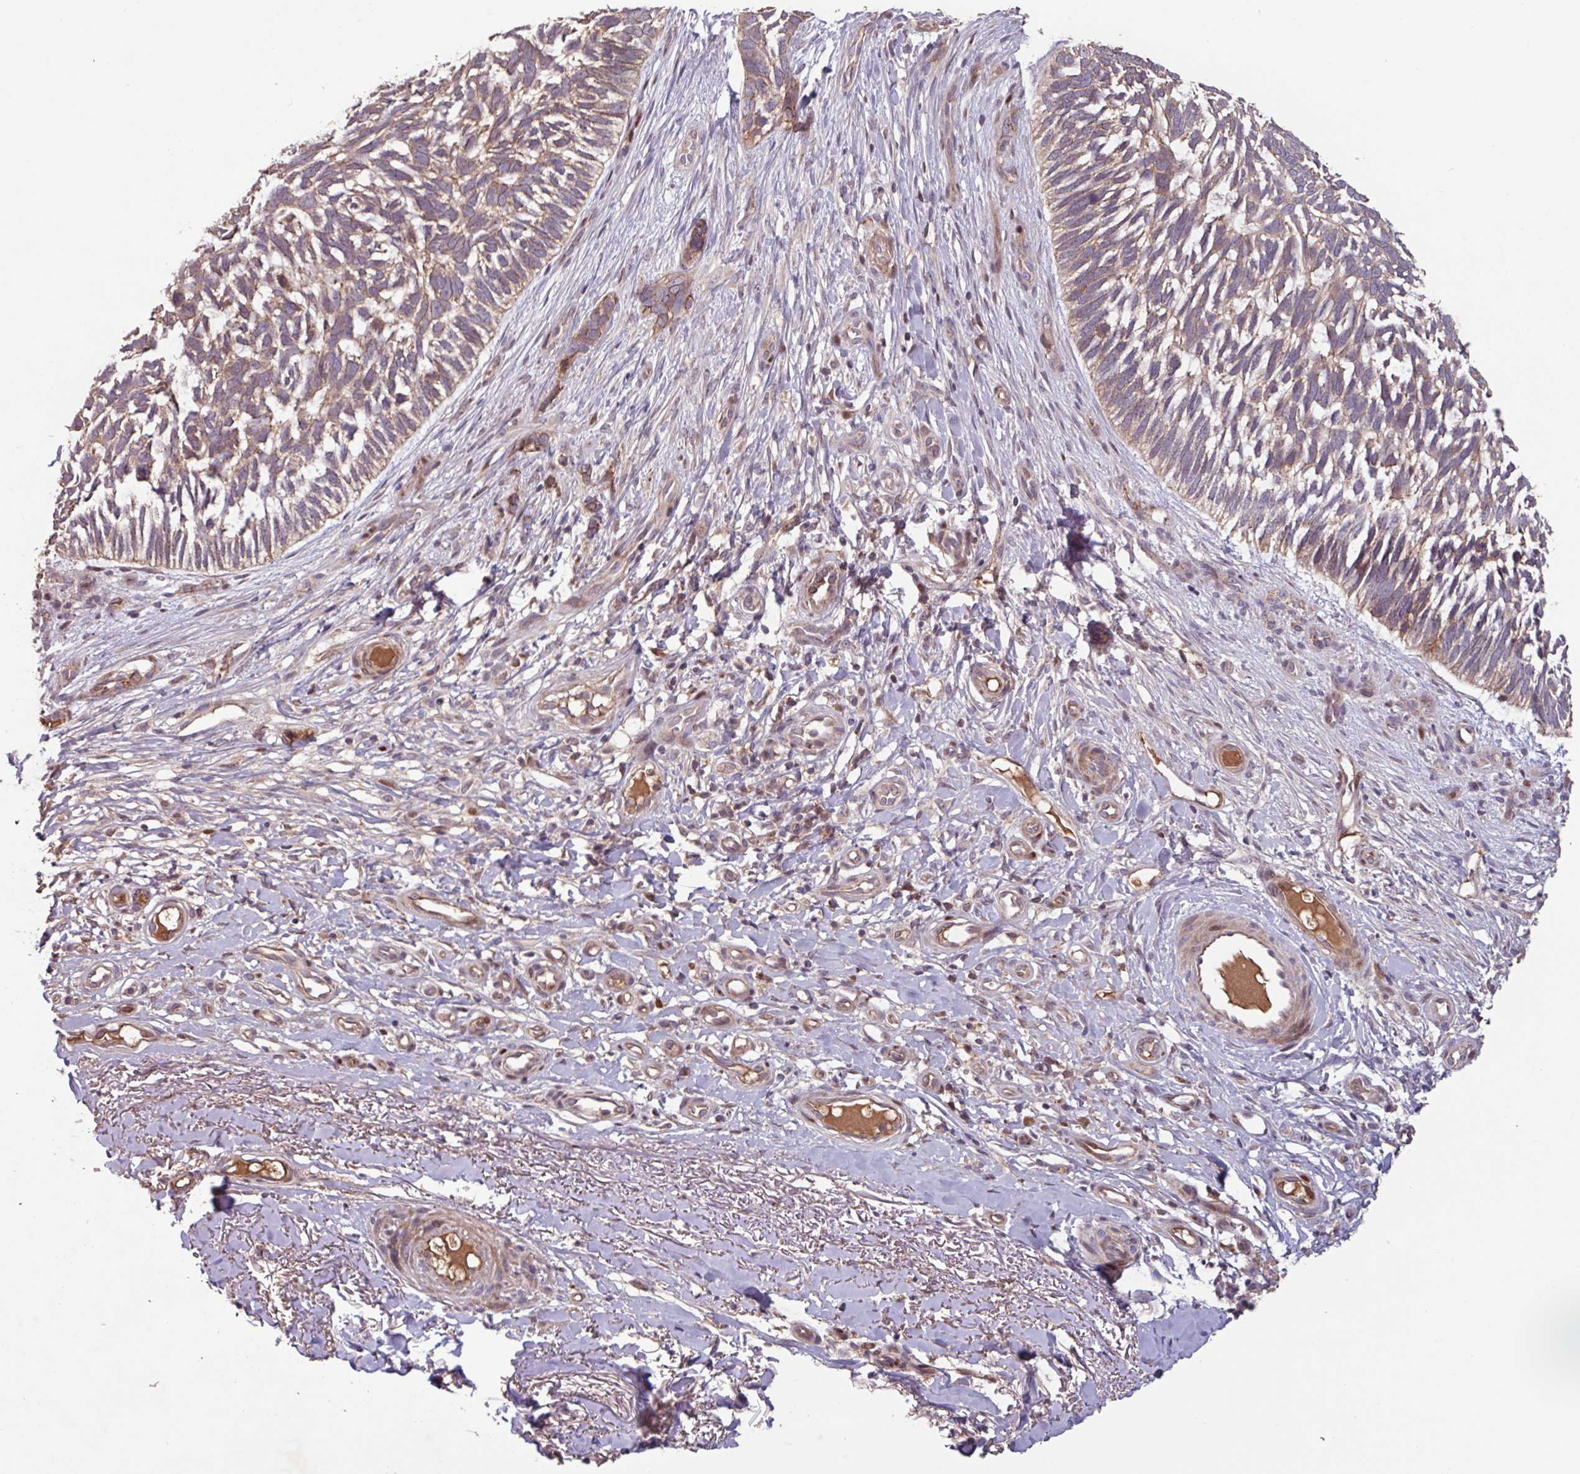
{"staining": {"intensity": "weak", "quantity": ">75%", "location": "cytoplasmic/membranous"}, "tissue": "skin cancer", "cell_type": "Tumor cells", "image_type": "cancer", "snomed": [{"axis": "morphology", "description": "Basal cell carcinoma"}, {"axis": "topography", "description": "Skin"}], "caption": "Protein expression analysis of skin cancer demonstrates weak cytoplasmic/membranous staining in approximately >75% of tumor cells.", "gene": "TMEM88", "patient": {"sex": "male", "age": 88}}